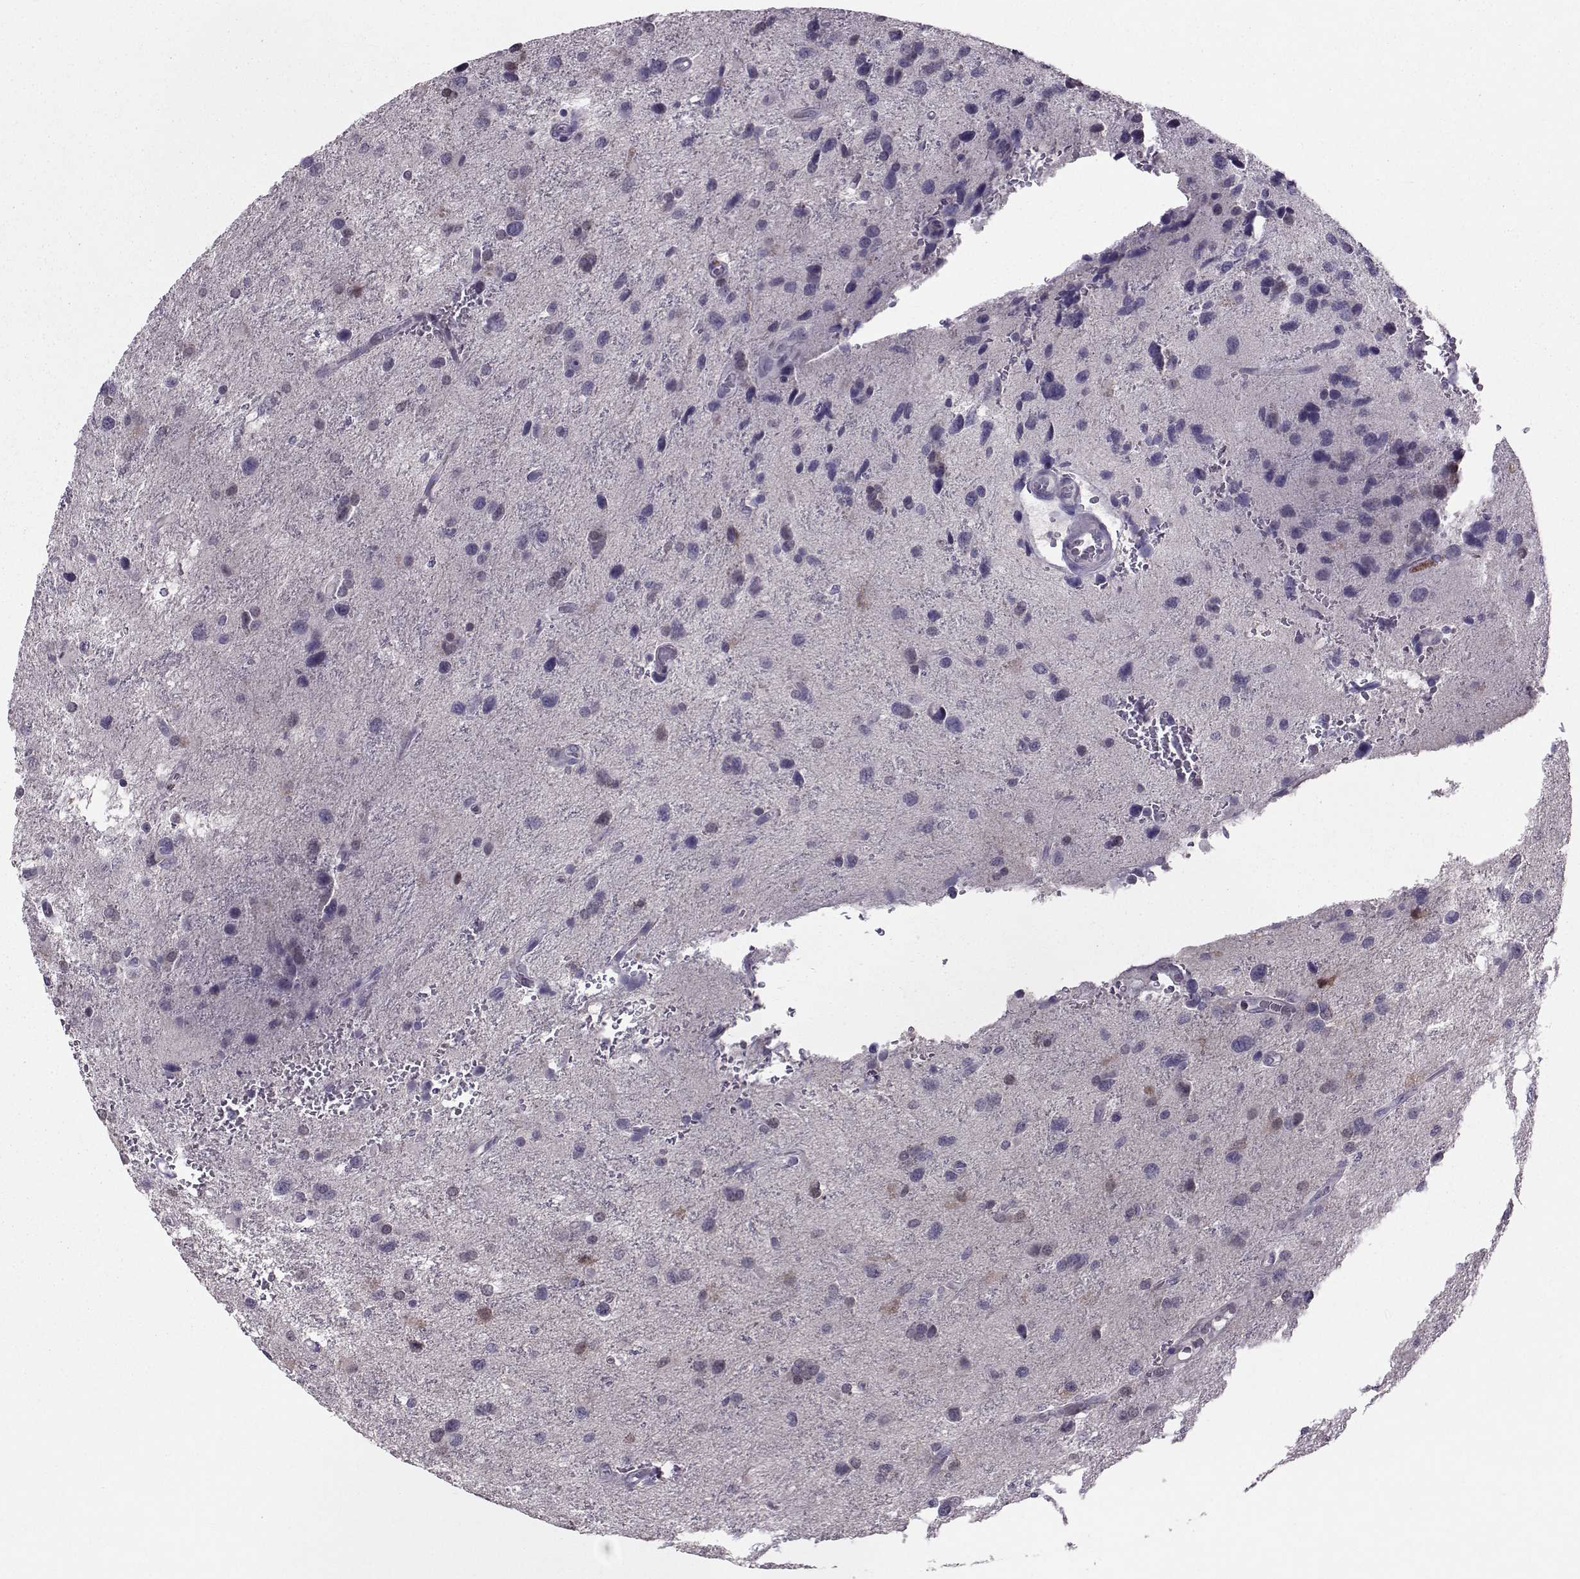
{"staining": {"intensity": "negative", "quantity": "none", "location": "none"}, "tissue": "glioma", "cell_type": "Tumor cells", "image_type": "cancer", "snomed": [{"axis": "morphology", "description": "Glioma, malignant, NOS"}, {"axis": "morphology", "description": "Glioma, malignant, High grade"}, {"axis": "topography", "description": "Brain"}], "caption": "The immunohistochemistry (IHC) image has no significant positivity in tumor cells of glioma (malignant) tissue.", "gene": "ASRGL1", "patient": {"sex": "female", "age": 71}}